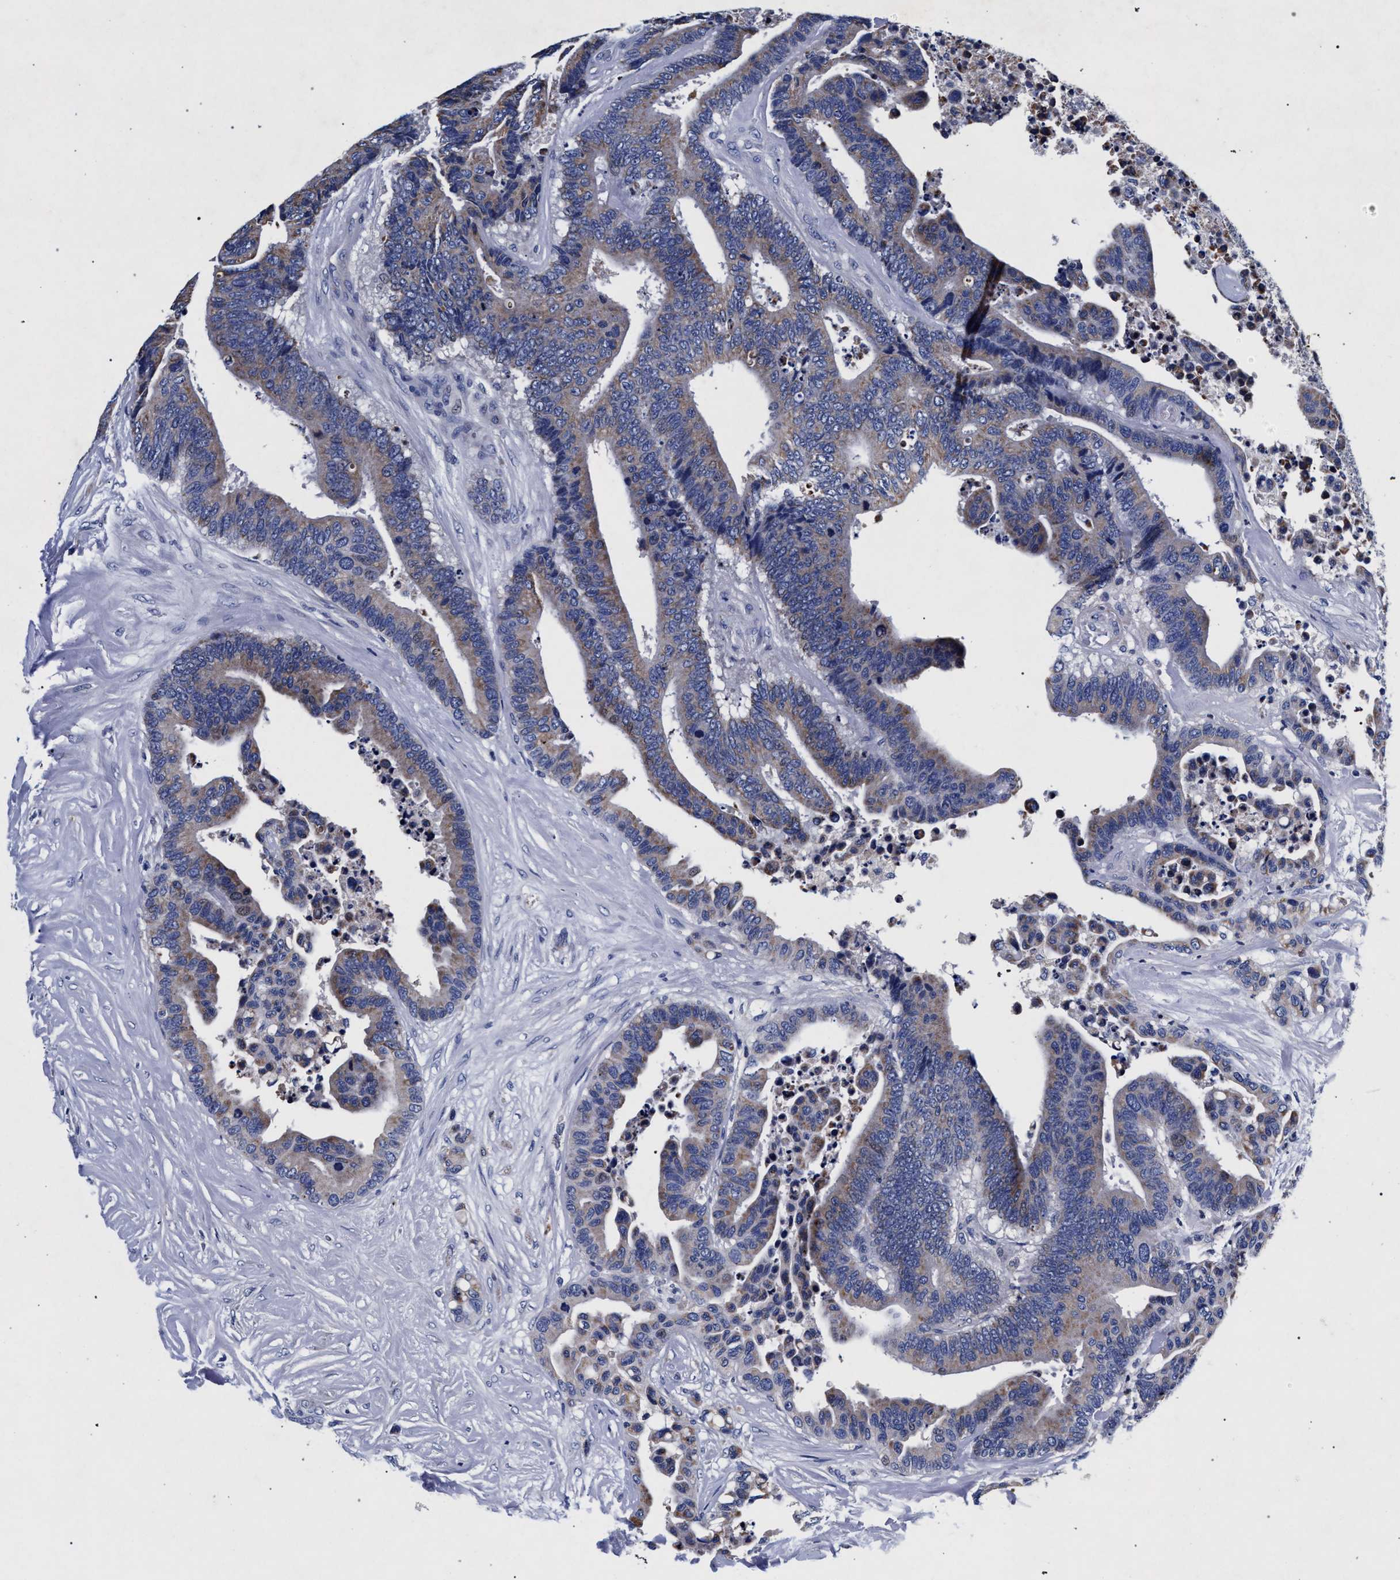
{"staining": {"intensity": "weak", "quantity": "25%-75%", "location": "cytoplasmic/membranous"}, "tissue": "colorectal cancer", "cell_type": "Tumor cells", "image_type": "cancer", "snomed": [{"axis": "morphology", "description": "Normal tissue, NOS"}, {"axis": "morphology", "description": "Adenocarcinoma, NOS"}, {"axis": "topography", "description": "Colon"}], "caption": "Protein expression analysis of colorectal cancer reveals weak cytoplasmic/membranous positivity in approximately 25%-75% of tumor cells. The staining was performed using DAB, with brown indicating positive protein expression. Nuclei are stained blue with hematoxylin.", "gene": "HSD17B14", "patient": {"sex": "male", "age": 82}}